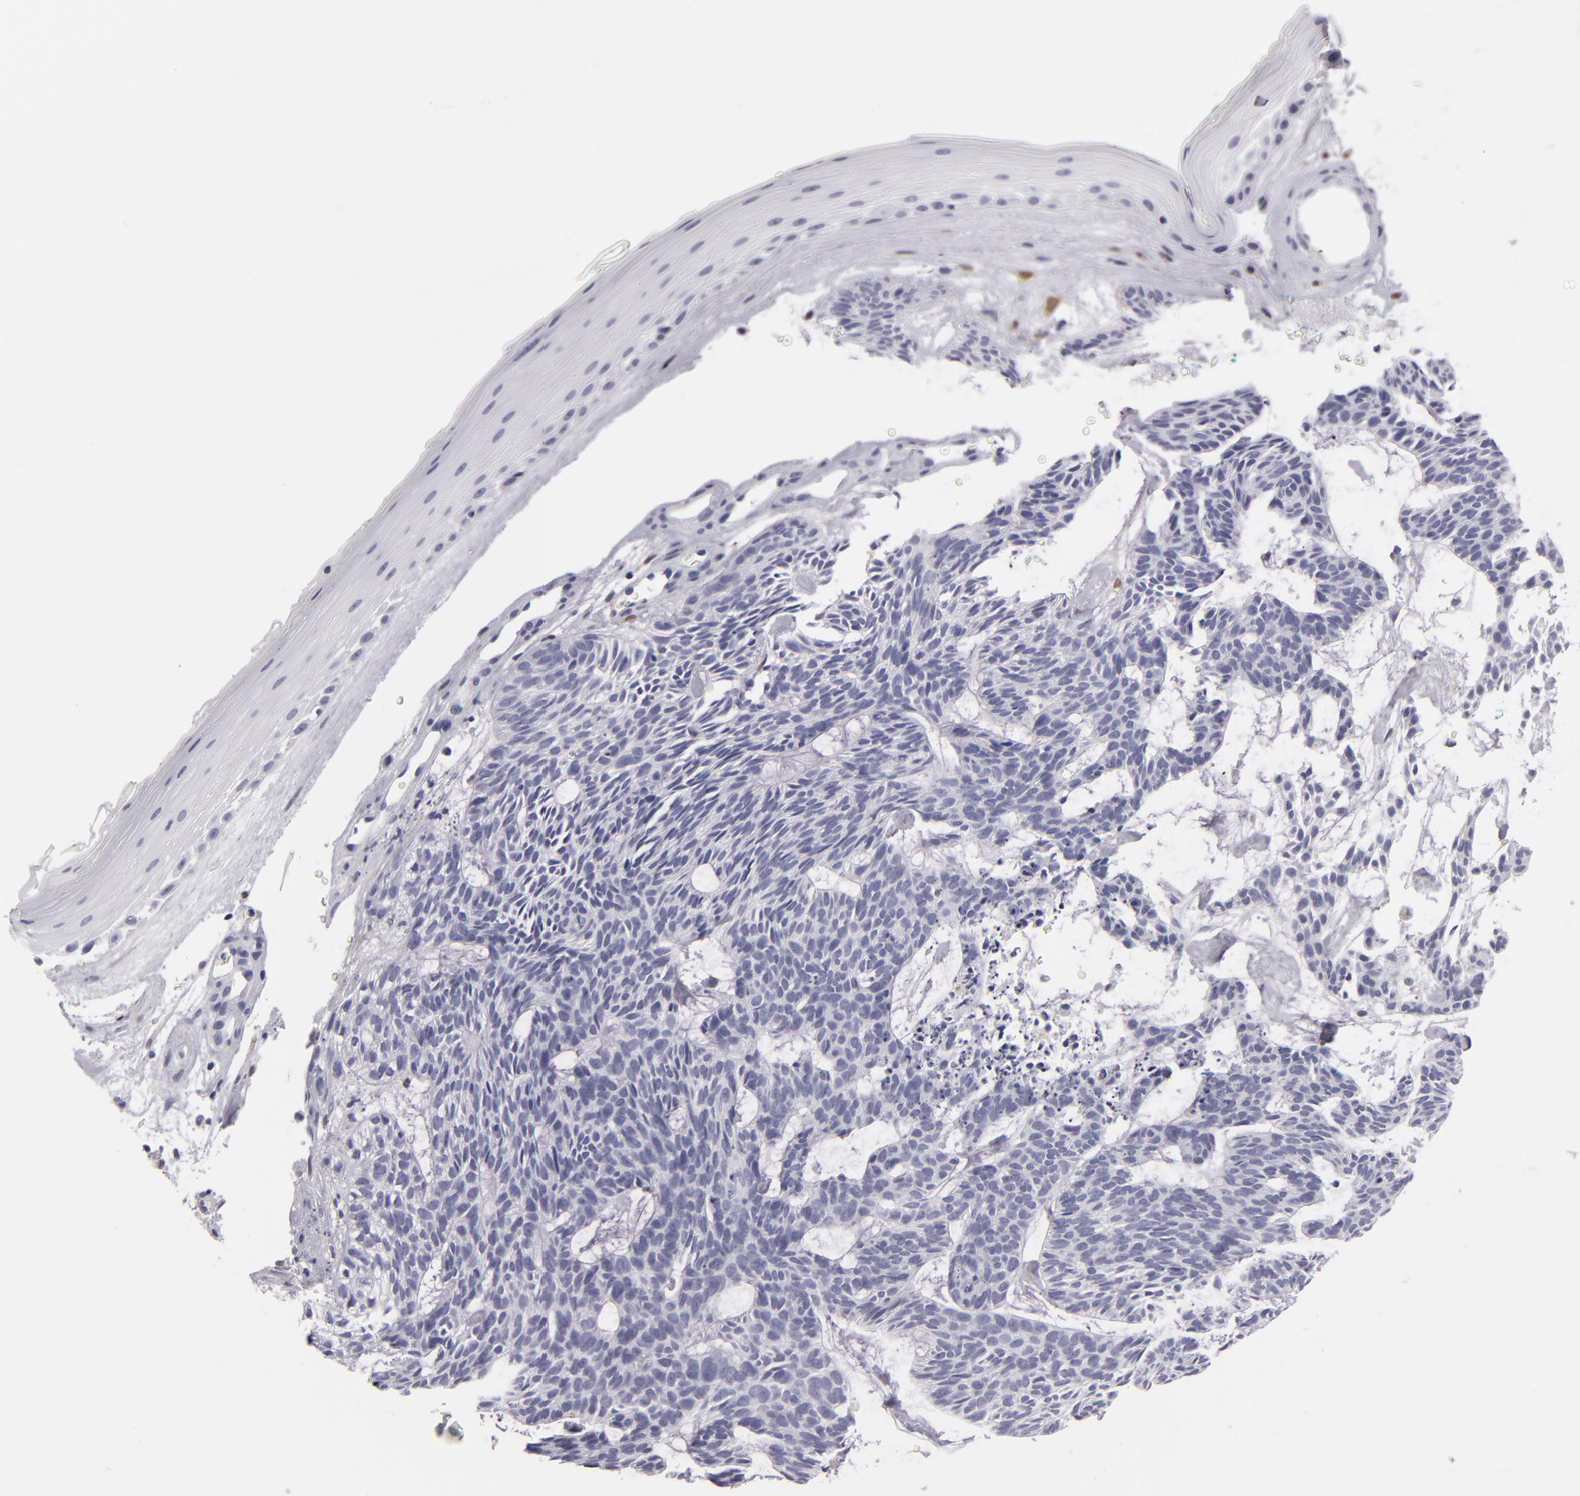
{"staining": {"intensity": "negative", "quantity": "none", "location": "none"}, "tissue": "skin cancer", "cell_type": "Tumor cells", "image_type": "cancer", "snomed": [{"axis": "morphology", "description": "Basal cell carcinoma"}, {"axis": "topography", "description": "Skin"}], "caption": "High magnification brightfield microscopy of skin cancer stained with DAB (brown) and counterstained with hematoxylin (blue): tumor cells show no significant expression. The staining is performed using DAB (3,3'-diaminobenzidine) brown chromogen with nuclei counter-stained in using hematoxylin.", "gene": "F13A1", "patient": {"sex": "male", "age": 75}}